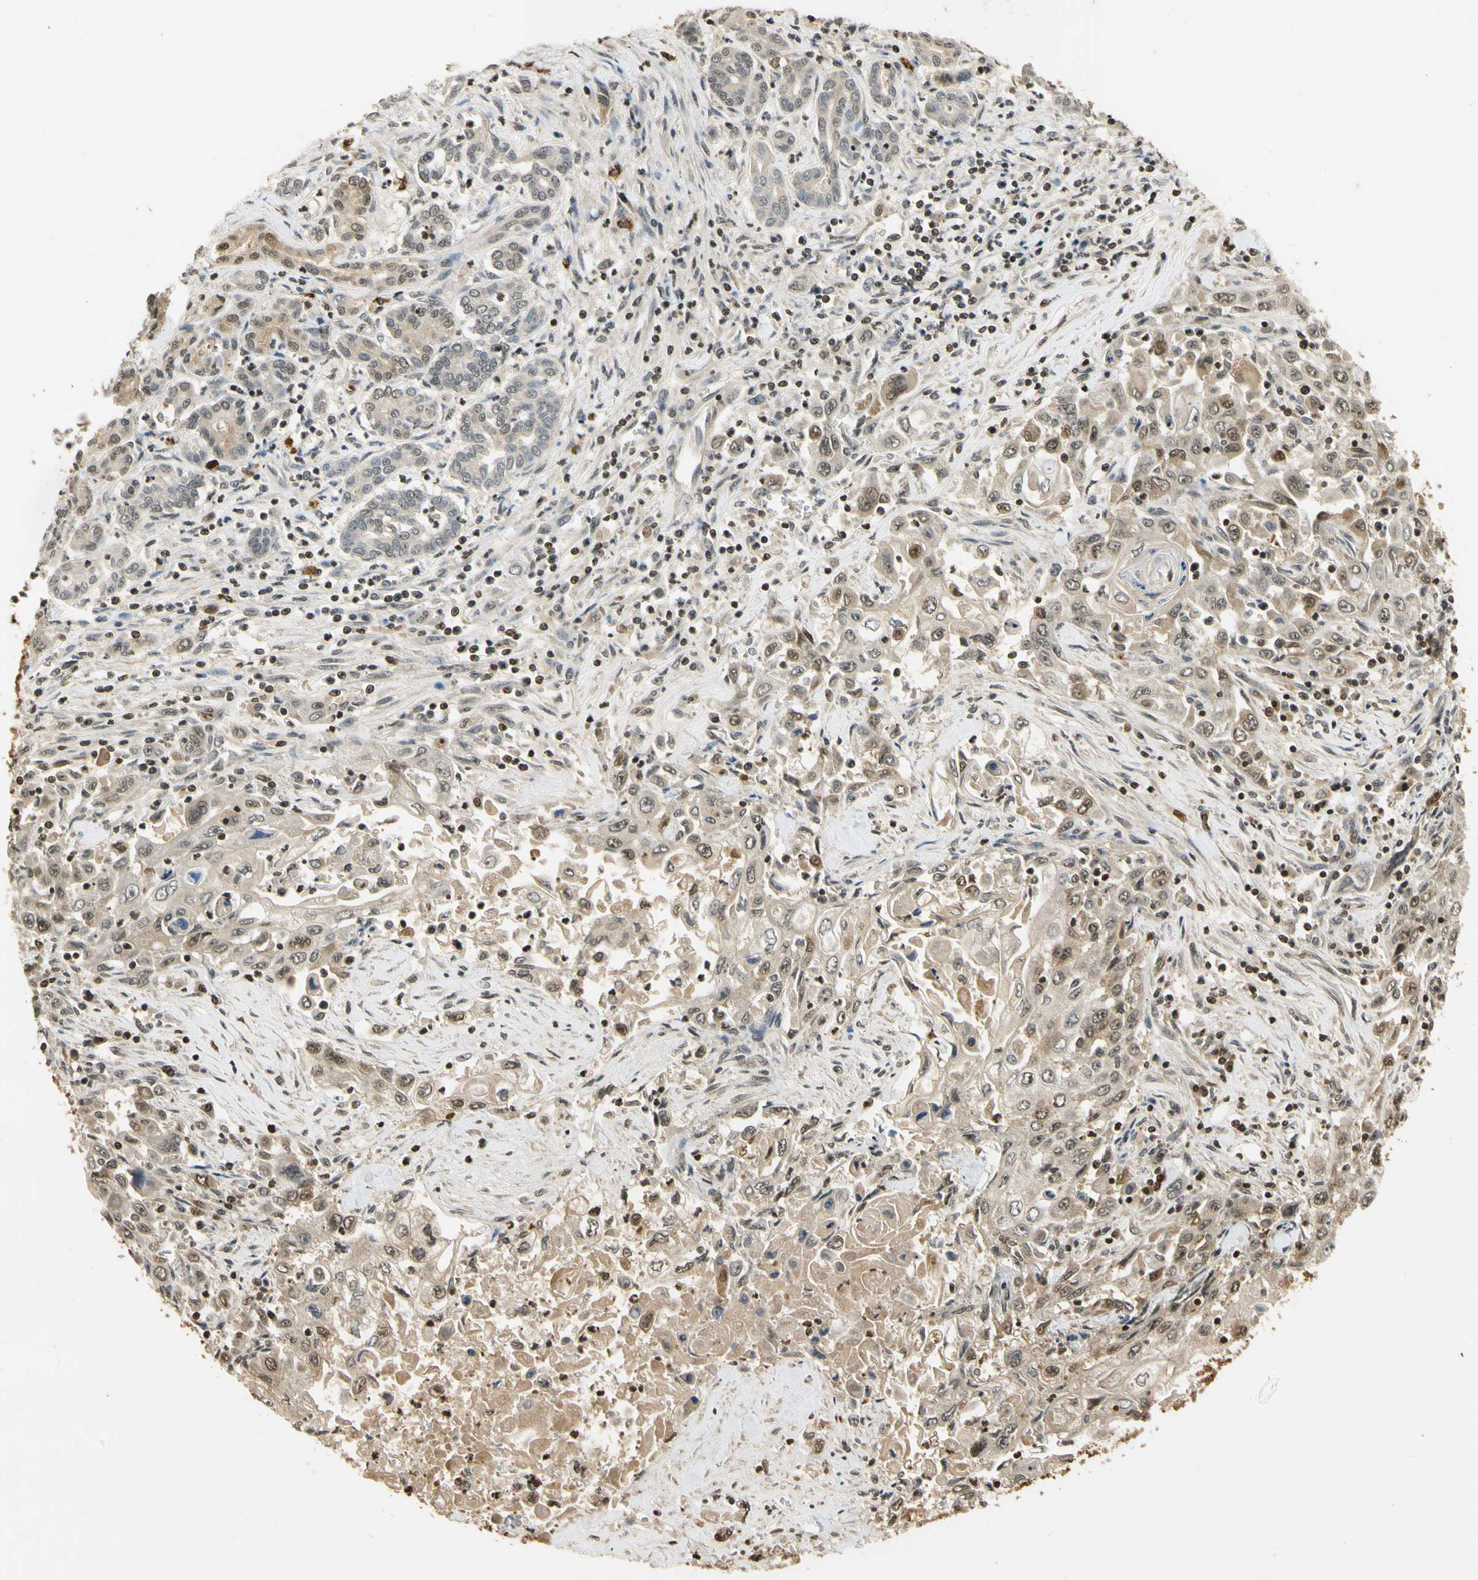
{"staining": {"intensity": "moderate", "quantity": ">75%", "location": "cytoplasmic/membranous,nuclear"}, "tissue": "pancreatic cancer", "cell_type": "Tumor cells", "image_type": "cancer", "snomed": [{"axis": "morphology", "description": "Adenocarcinoma, NOS"}, {"axis": "topography", "description": "Pancreas"}], "caption": "Approximately >75% of tumor cells in human pancreatic cancer show moderate cytoplasmic/membranous and nuclear protein positivity as visualized by brown immunohistochemical staining.", "gene": "SOD1", "patient": {"sex": "male", "age": 70}}